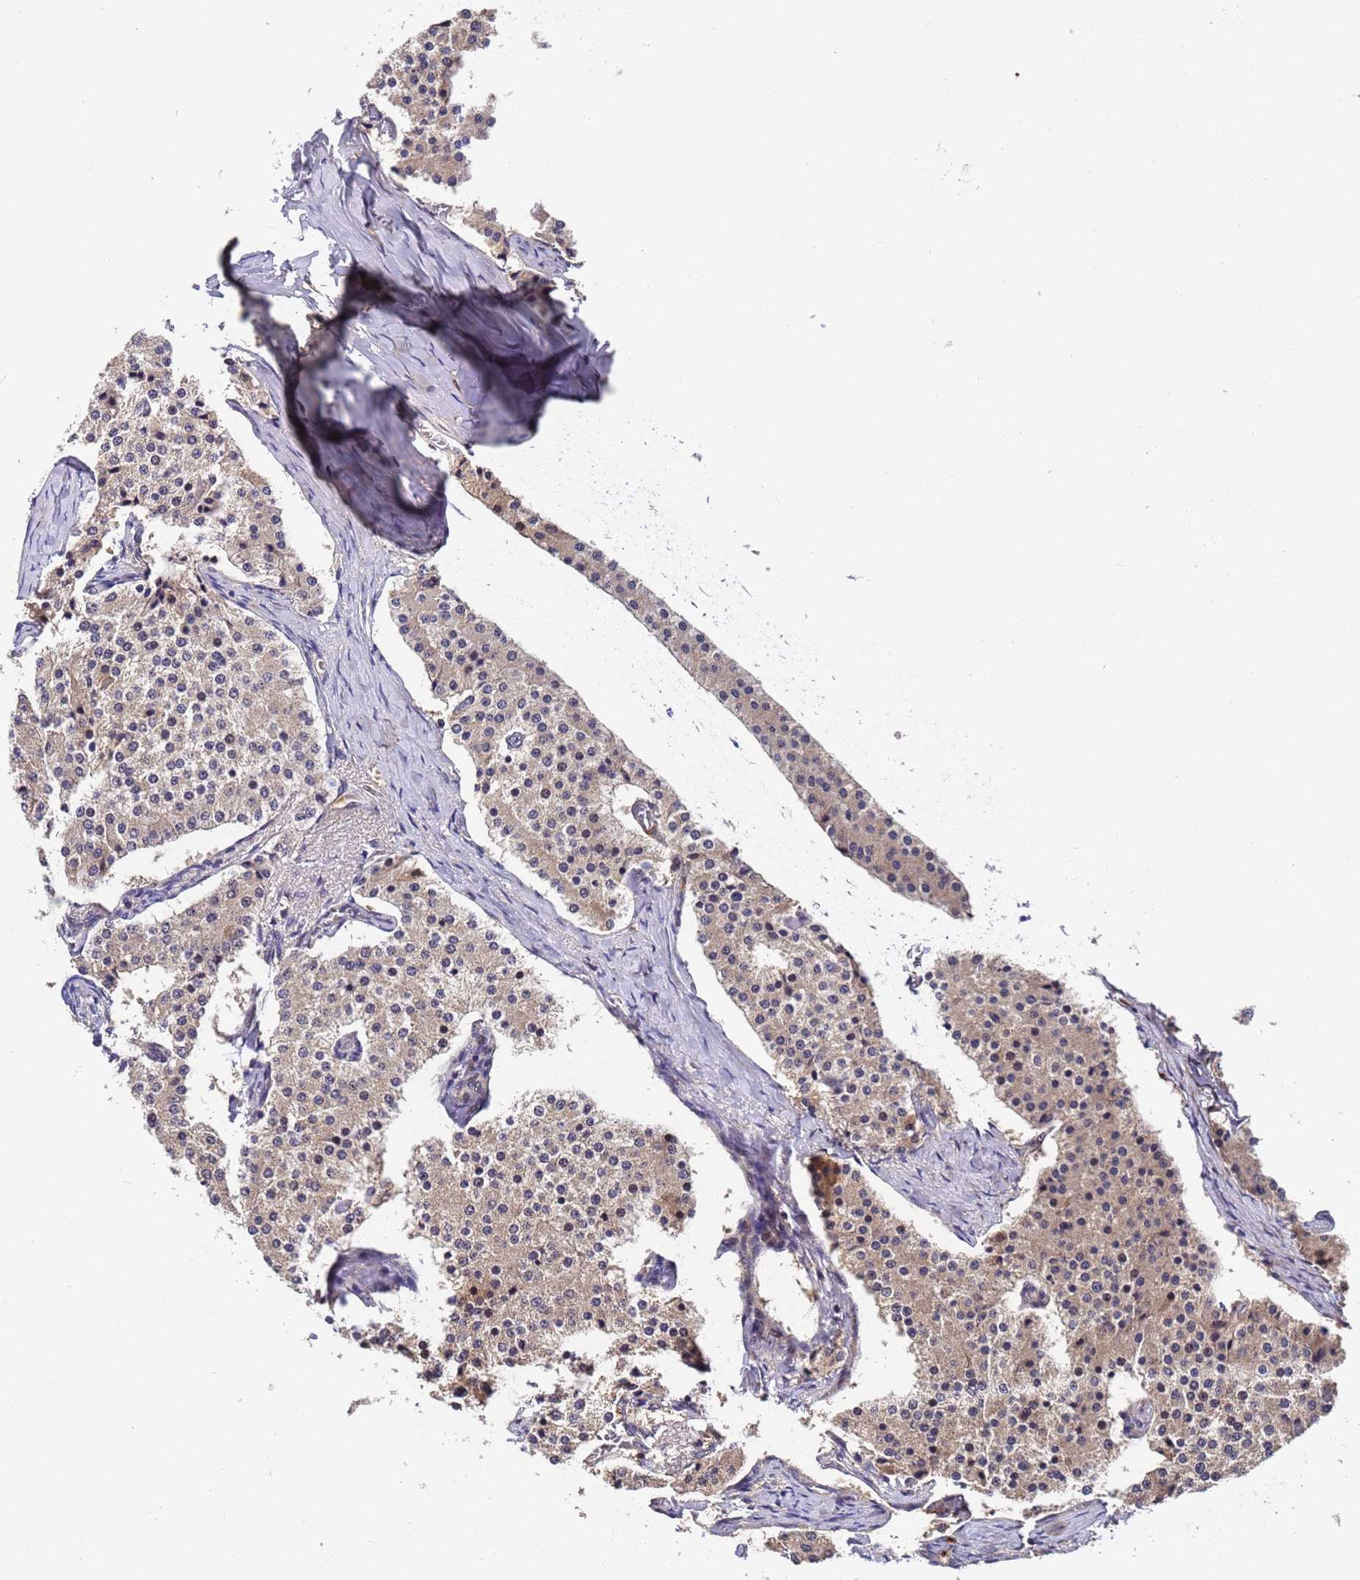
{"staining": {"intensity": "weak", "quantity": "<25%", "location": "cytoplasmic/membranous"}, "tissue": "carcinoid", "cell_type": "Tumor cells", "image_type": "cancer", "snomed": [{"axis": "morphology", "description": "Carcinoid, malignant, NOS"}, {"axis": "topography", "description": "Colon"}], "caption": "High magnification brightfield microscopy of carcinoid stained with DAB (3,3'-diaminobenzidine) (brown) and counterstained with hematoxylin (blue): tumor cells show no significant staining.", "gene": "GSTCD", "patient": {"sex": "female", "age": 52}}